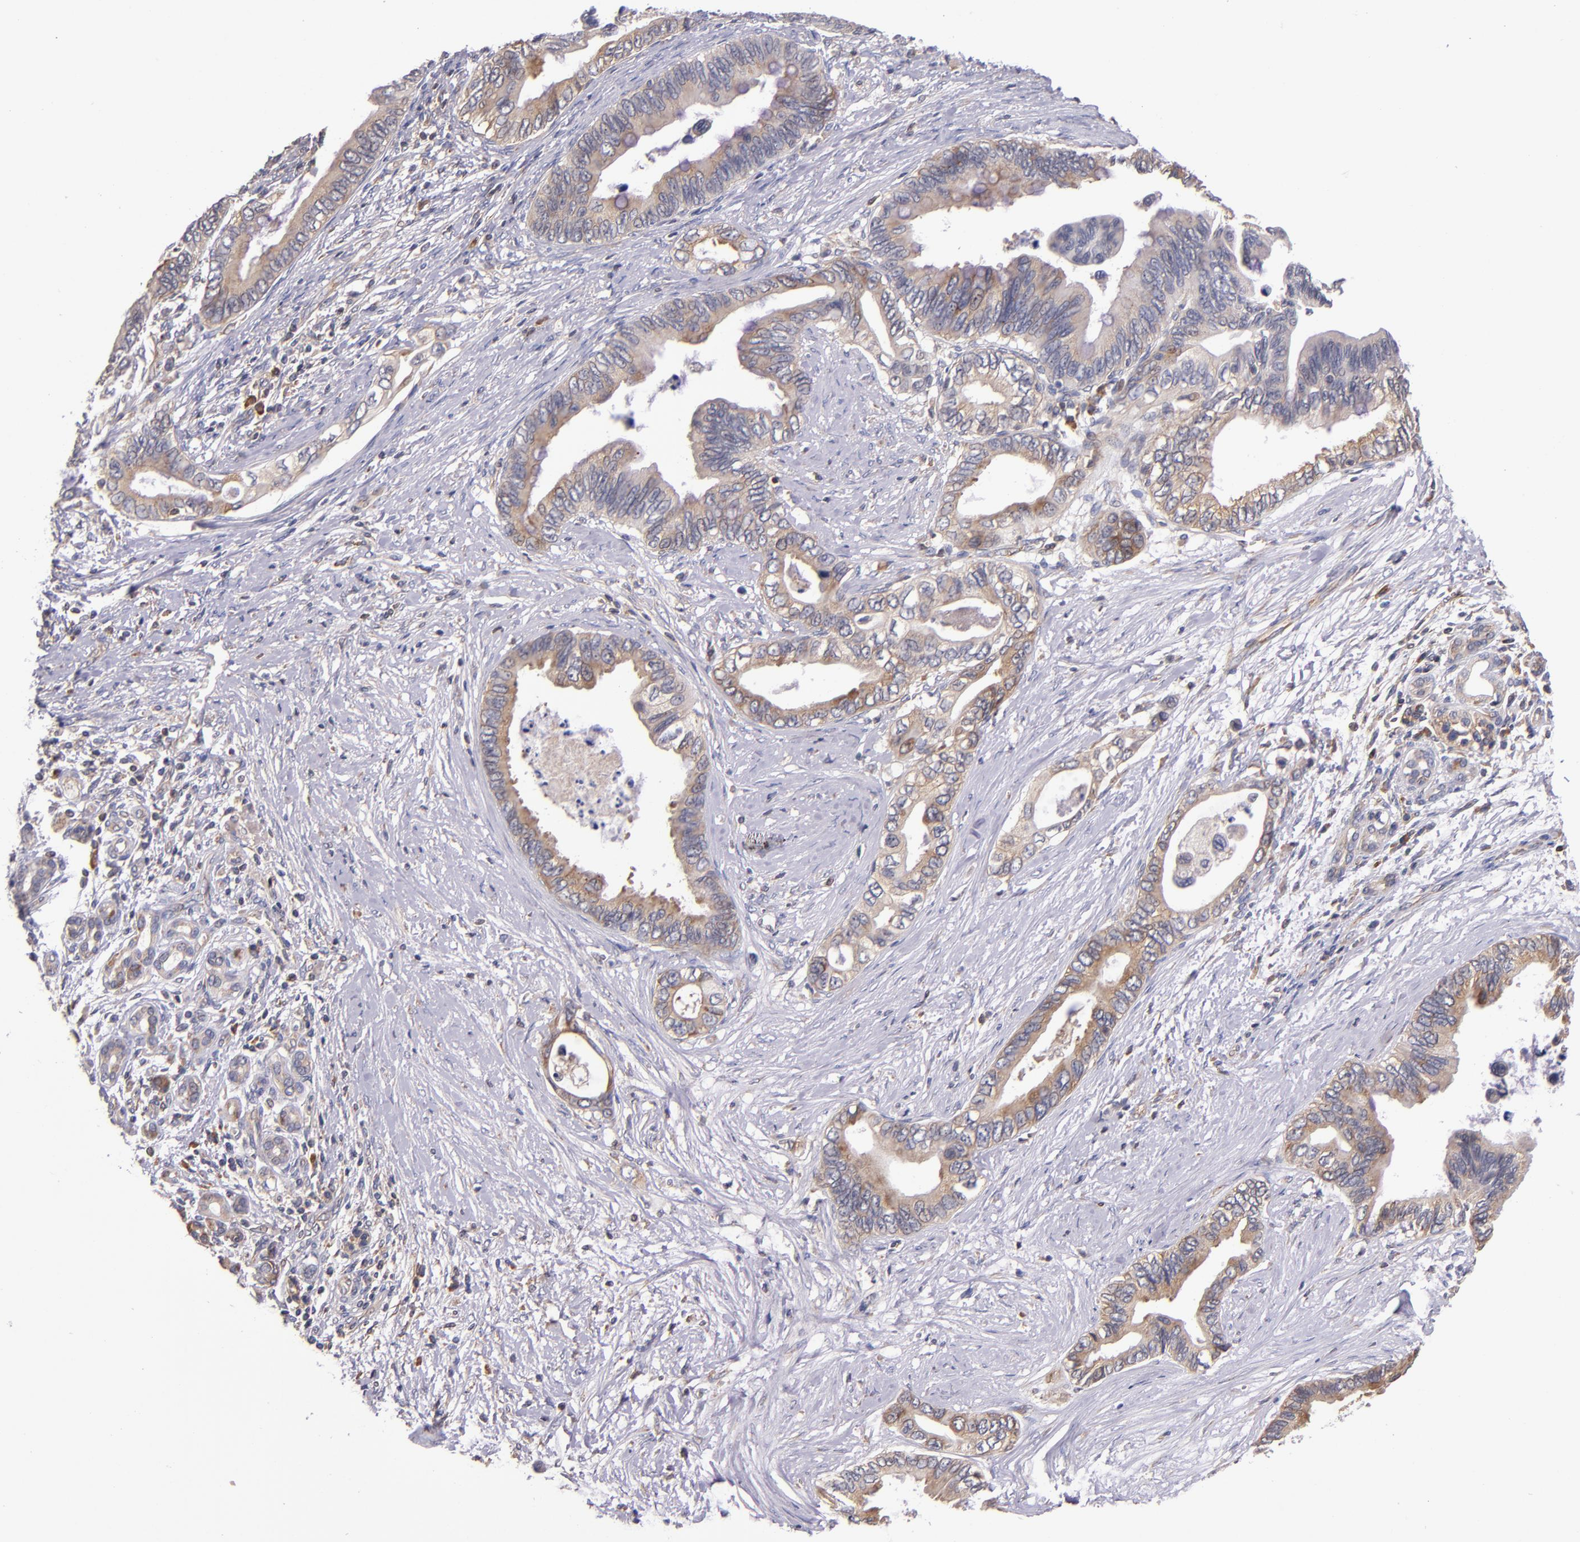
{"staining": {"intensity": "moderate", "quantity": ">75%", "location": "cytoplasmic/membranous"}, "tissue": "pancreatic cancer", "cell_type": "Tumor cells", "image_type": "cancer", "snomed": [{"axis": "morphology", "description": "Adenocarcinoma, NOS"}, {"axis": "topography", "description": "Pancreas"}], "caption": "Protein staining of pancreatic cancer (adenocarcinoma) tissue shows moderate cytoplasmic/membranous staining in approximately >75% of tumor cells. (IHC, brightfield microscopy, high magnification).", "gene": "EIF4ENIF1", "patient": {"sex": "female", "age": 66}}